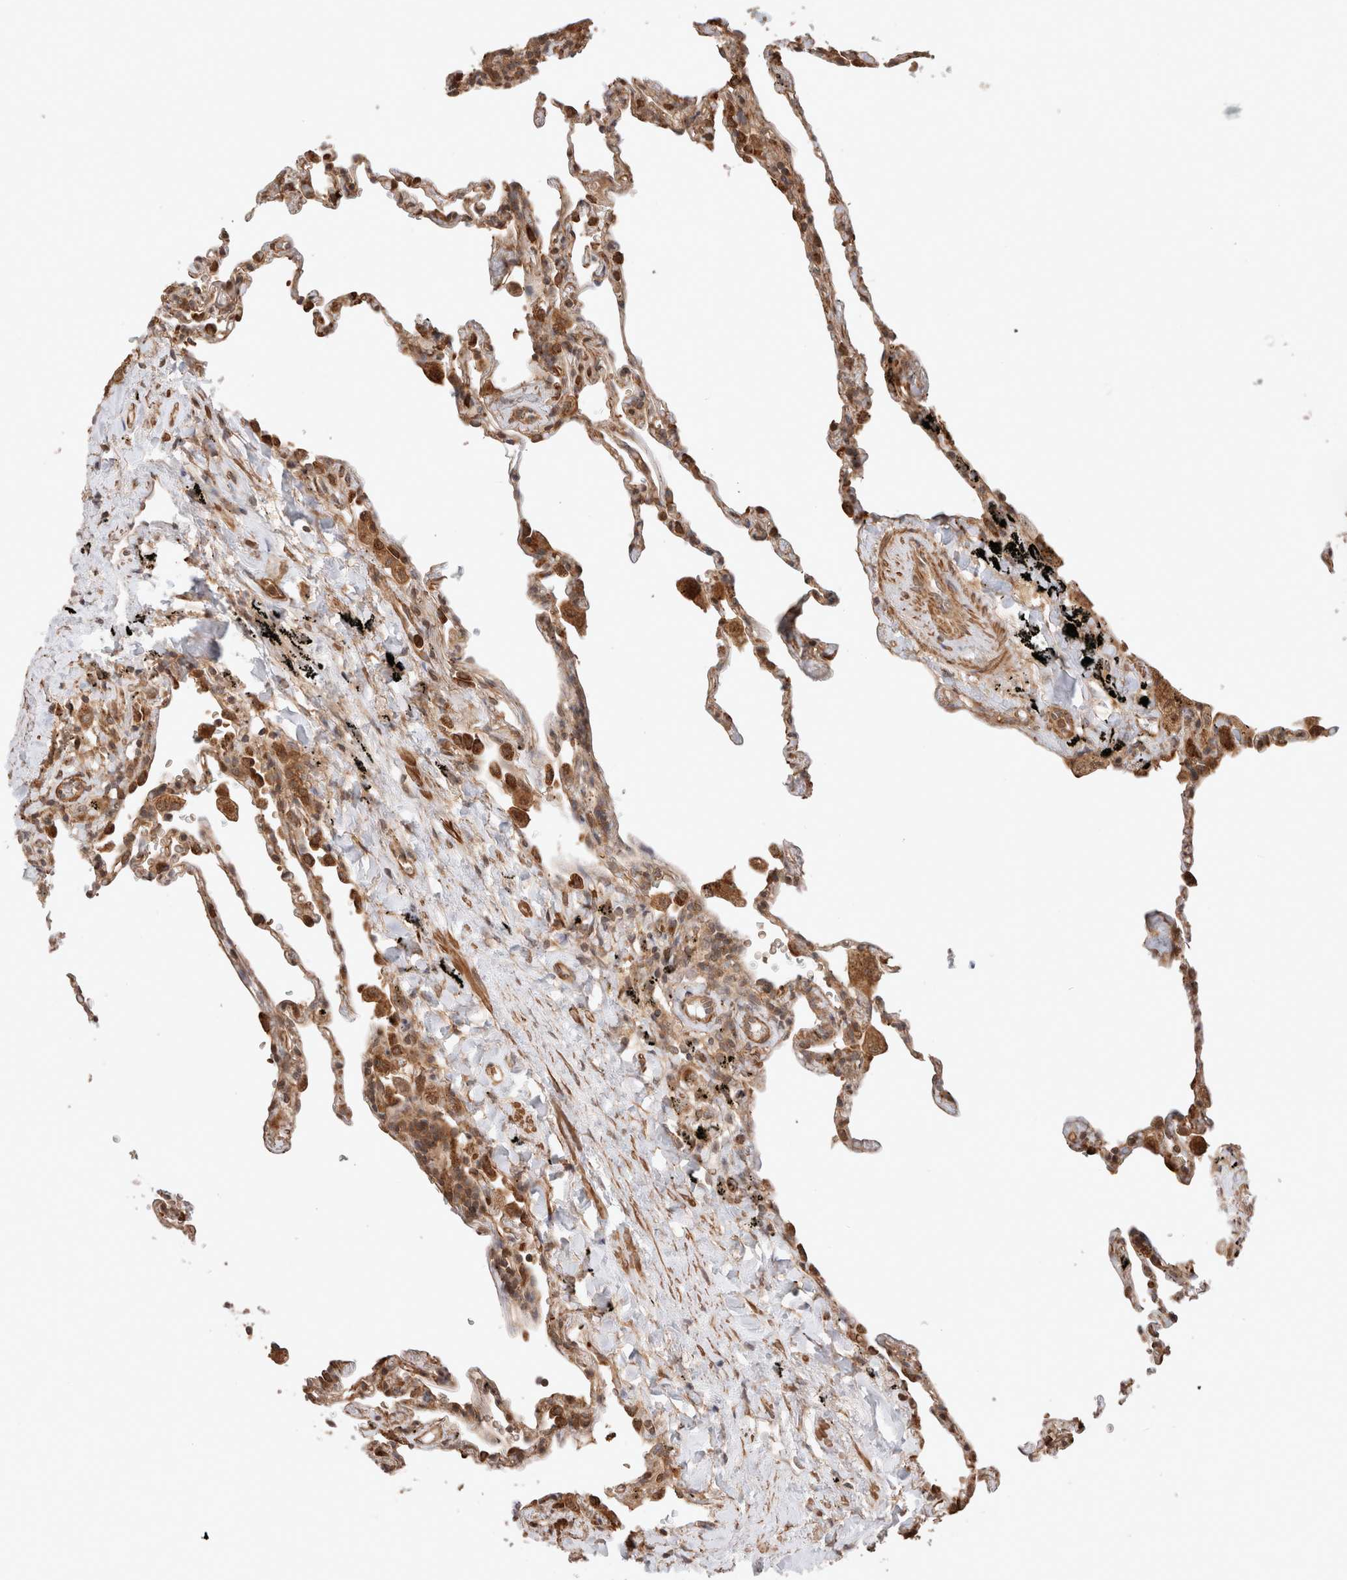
{"staining": {"intensity": "moderate", "quantity": ">75%", "location": "cytoplasmic/membranous"}, "tissue": "lung", "cell_type": "Alveolar cells", "image_type": "normal", "snomed": [{"axis": "morphology", "description": "Normal tissue, NOS"}, {"axis": "topography", "description": "Lung"}], "caption": "Immunohistochemistry (IHC) (DAB (3,3'-diaminobenzidine)) staining of benign lung demonstrates moderate cytoplasmic/membranous protein expression in approximately >75% of alveolar cells. The staining is performed using DAB (3,3'-diaminobenzidine) brown chromogen to label protein expression. The nuclei are counter-stained blue using hematoxylin.", "gene": "ZNF649", "patient": {"sex": "male", "age": 59}}